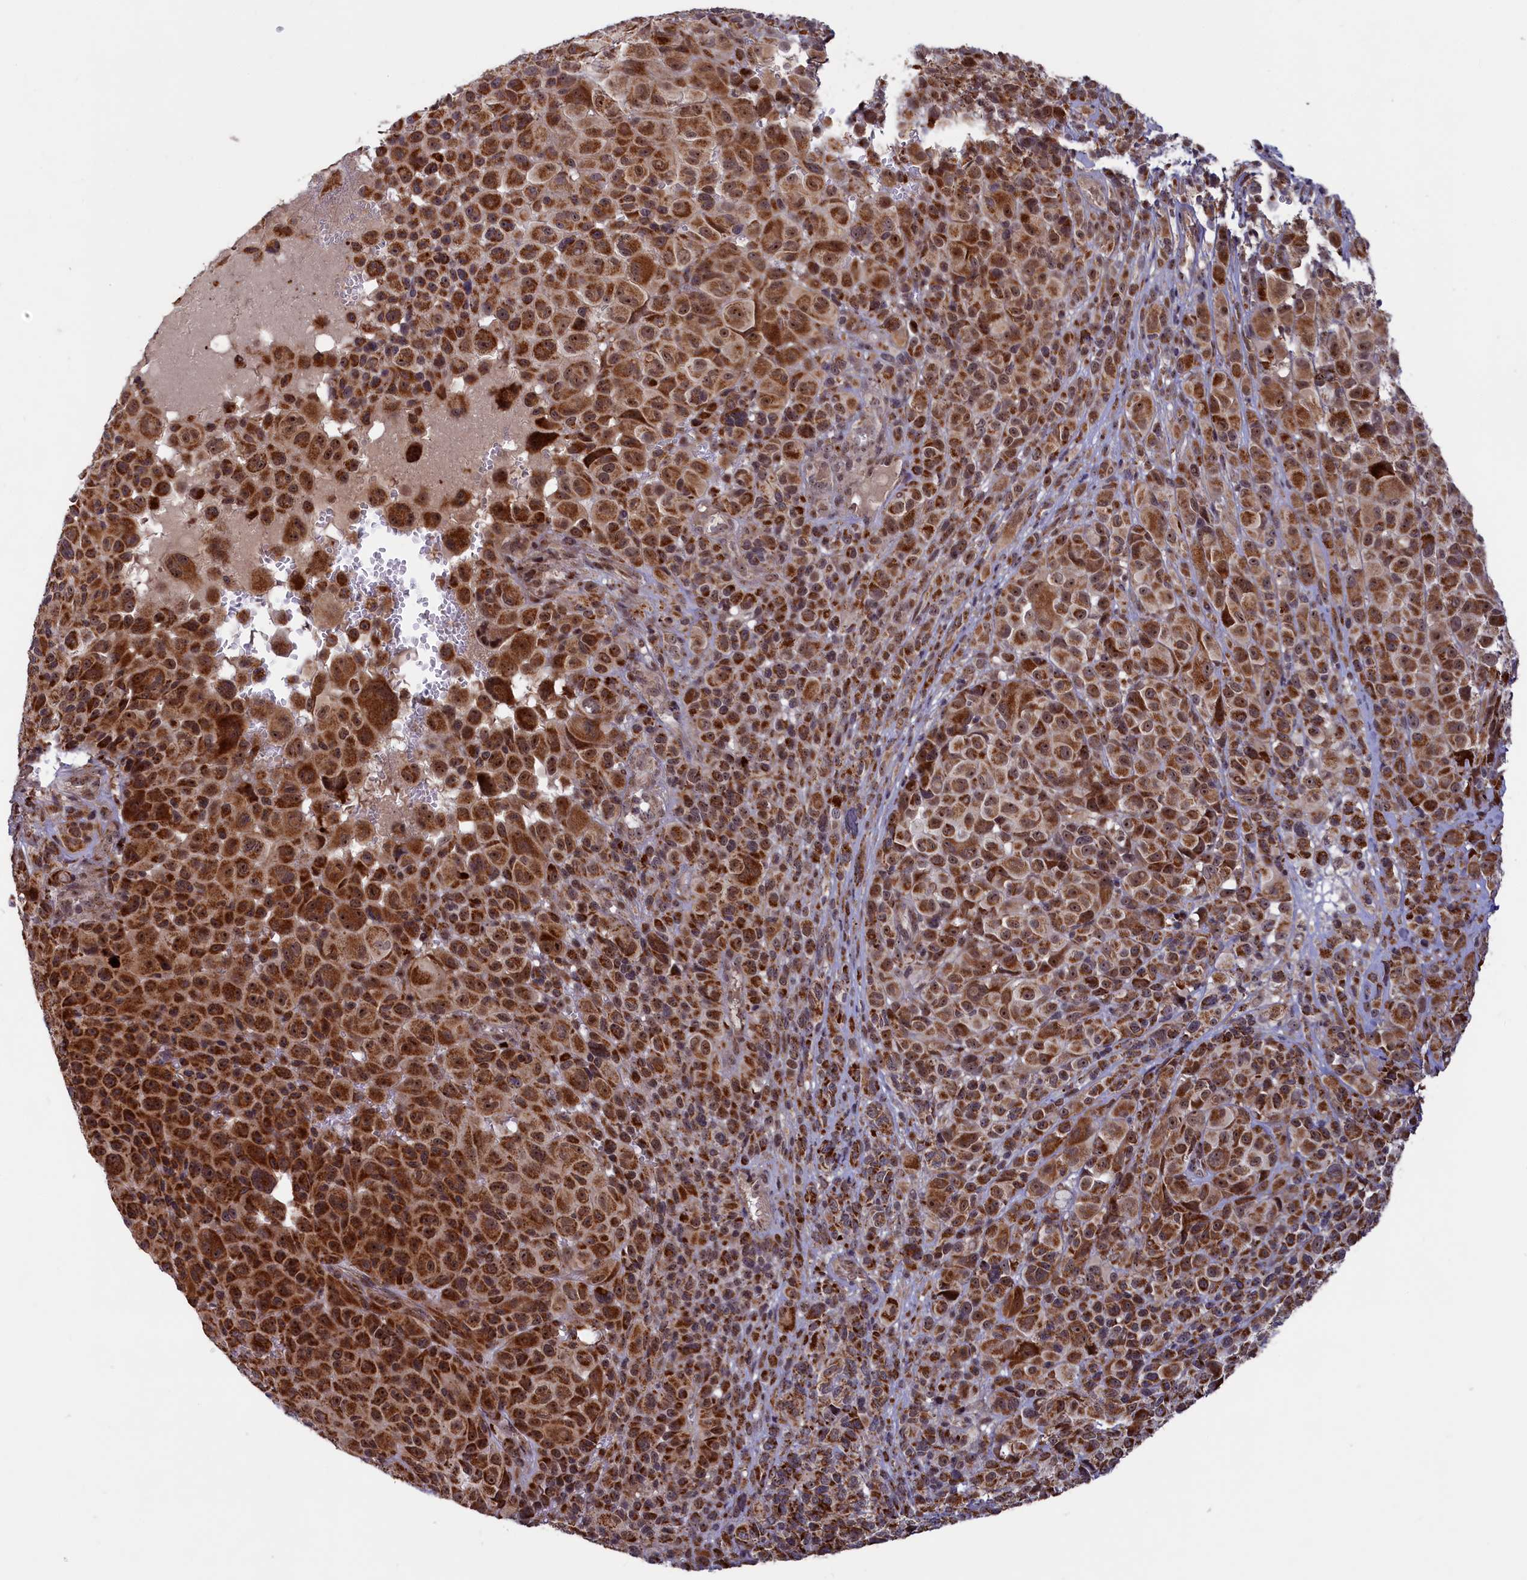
{"staining": {"intensity": "strong", "quantity": ">75%", "location": "cytoplasmic/membranous"}, "tissue": "melanoma", "cell_type": "Tumor cells", "image_type": "cancer", "snomed": [{"axis": "morphology", "description": "Malignant melanoma, NOS"}, {"axis": "topography", "description": "Skin of trunk"}], "caption": "Immunohistochemistry (IHC) photomicrograph of human malignant melanoma stained for a protein (brown), which exhibits high levels of strong cytoplasmic/membranous positivity in about >75% of tumor cells.", "gene": "DUS3L", "patient": {"sex": "male", "age": 71}}